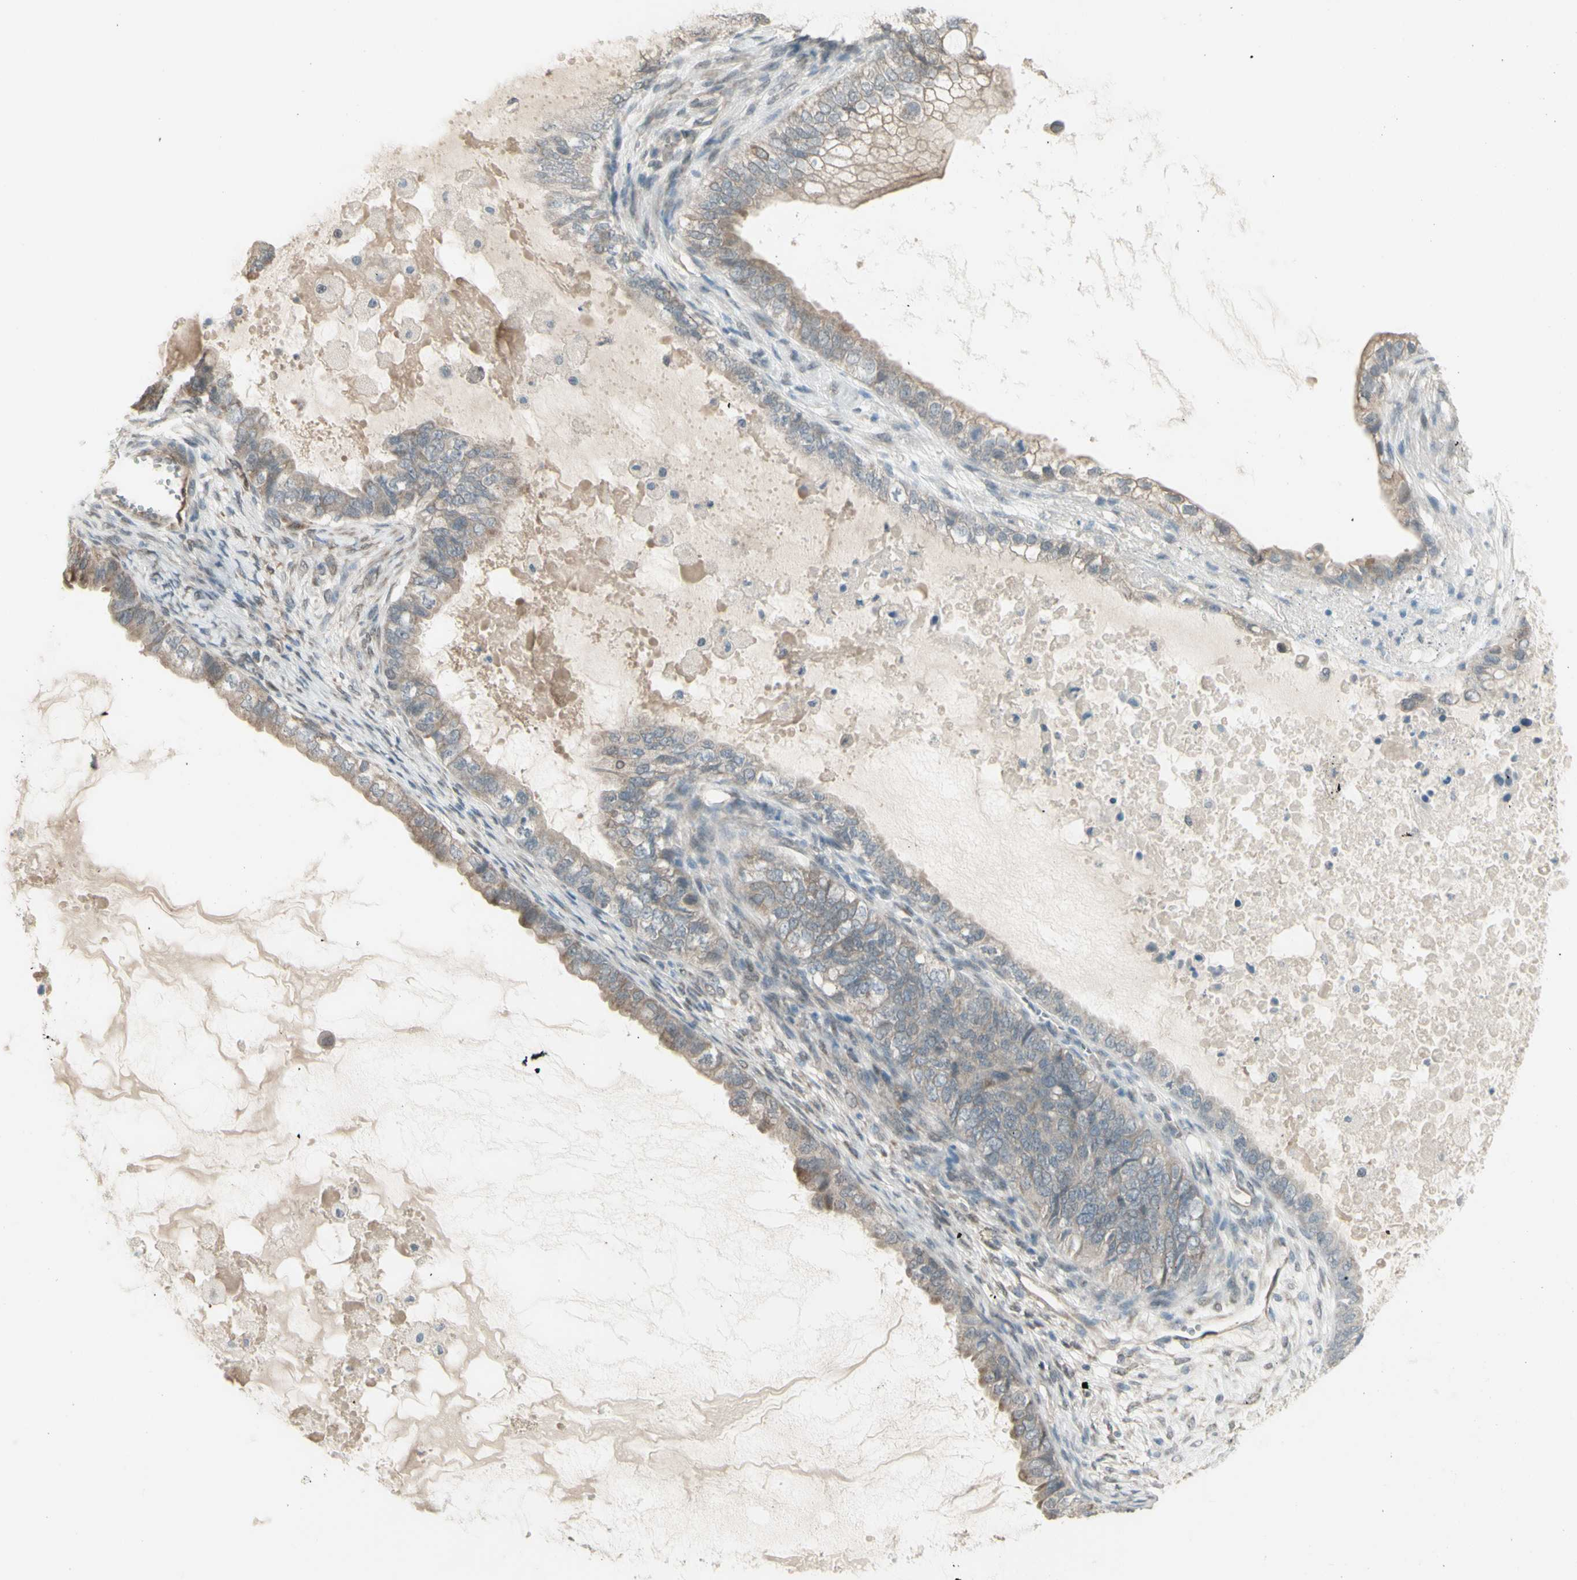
{"staining": {"intensity": "weak", "quantity": "25%-75%", "location": "cytoplasmic/membranous"}, "tissue": "ovarian cancer", "cell_type": "Tumor cells", "image_type": "cancer", "snomed": [{"axis": "morphology", "description": "Cystadenocarcinoma, mucinous, NOS"}, {"axis": "topography", "description": "Ovary"}], "caption": "Immunohistochemistry (IHC) (DAB (3,3'-diaminobenzidine)) staining of mucinous cystadenocarcinoma (ovarian) displays weak cytoplasmic/membranous protein positivity in about 25%-75% of tumor cells.", "gene": "NAXD", "patient": {"sex": "female", "age": 80}}